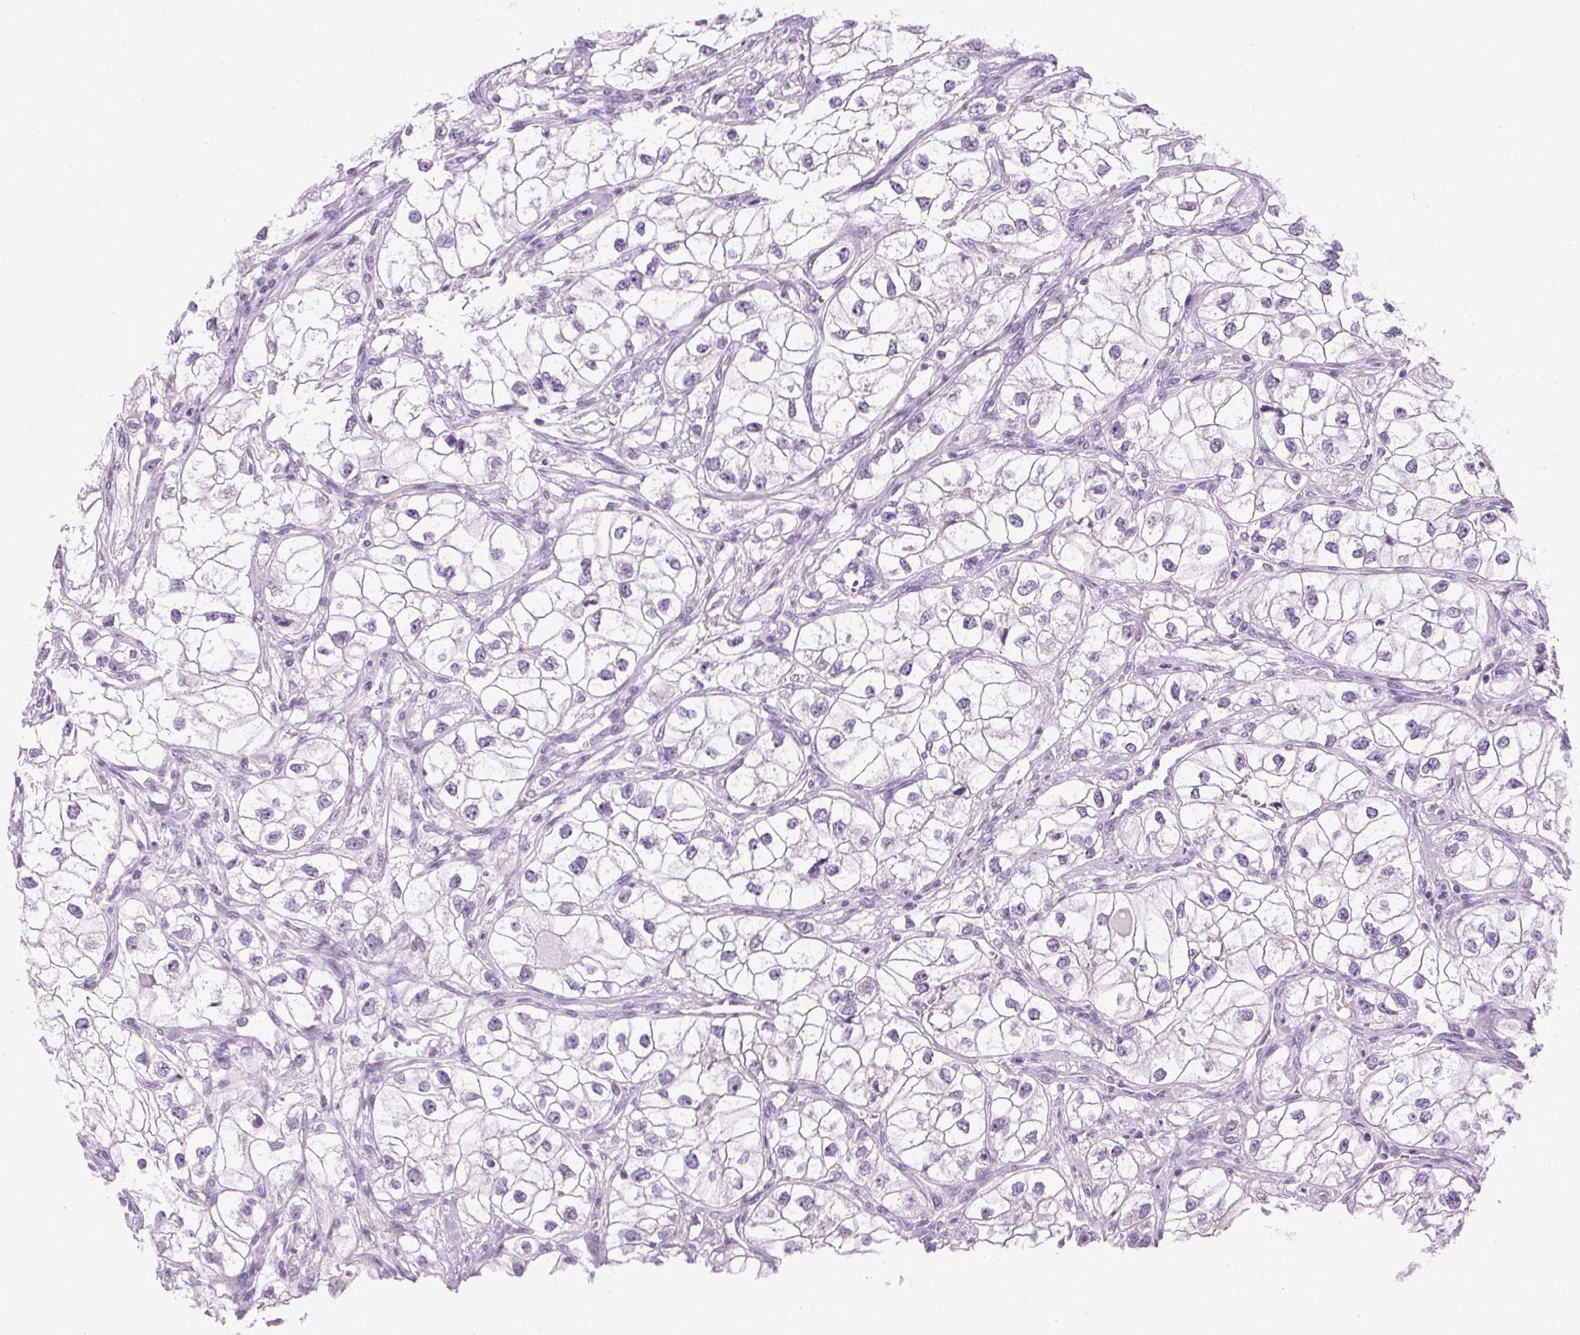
{"staining": {"intensity": "negative", "quantity": "none", "location": "none"}, "tissue": "renal cancer", "cell_type": "Tumor cells", "image_type": "cancer", "snomed": [{"axis": "morphology", "description": "Adenocarcinoma, NOS"}, {"axis": "topography", "description": "Kidney"}], "caption": "IHC of human adenocarcinoma (renal) exhibits no expression in tumor cells.", "gene": "B3GNT4", "patient": {"sex": "male", "age": 59}}